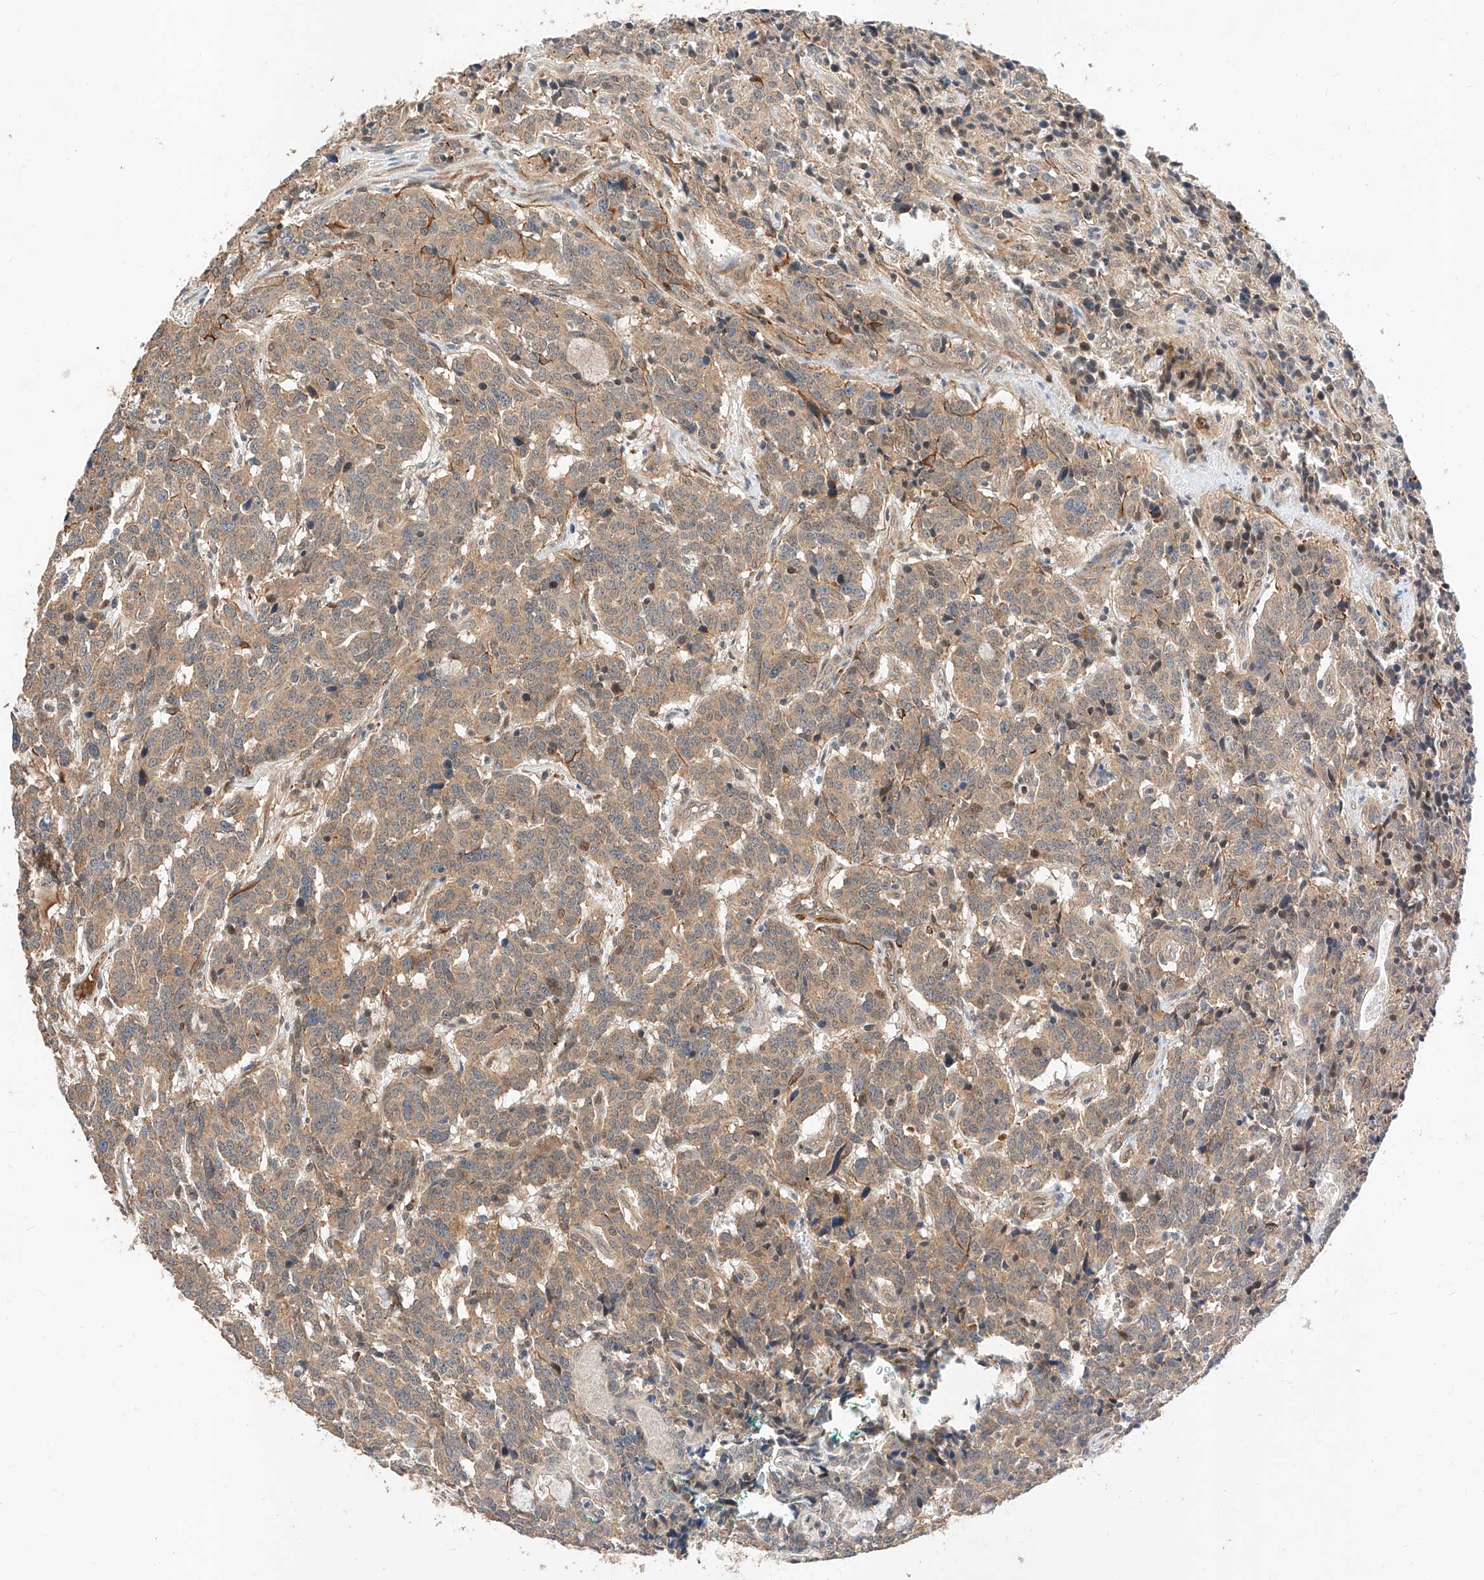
{"staining": {"intensity": "weak", "quantity": ">75%", "location": "cytoplasmic/membranous"}, "tissue": "carcinoid", "cell_type": "Tumor cells", "image_type": "cancer", "snomed": [{"axis": "morphology", "description": "Carcinoid, malignant, NOS"}, {"axis": "topography", "description": "Lung"}], "caption": "Carcinoid stained for a protein (brown) reveals weak cytoplasmic/membranous positive expression in about >75% of tumor cells.", "gene": "RAB23", "patient": {"sex": "female", "age": 46}}